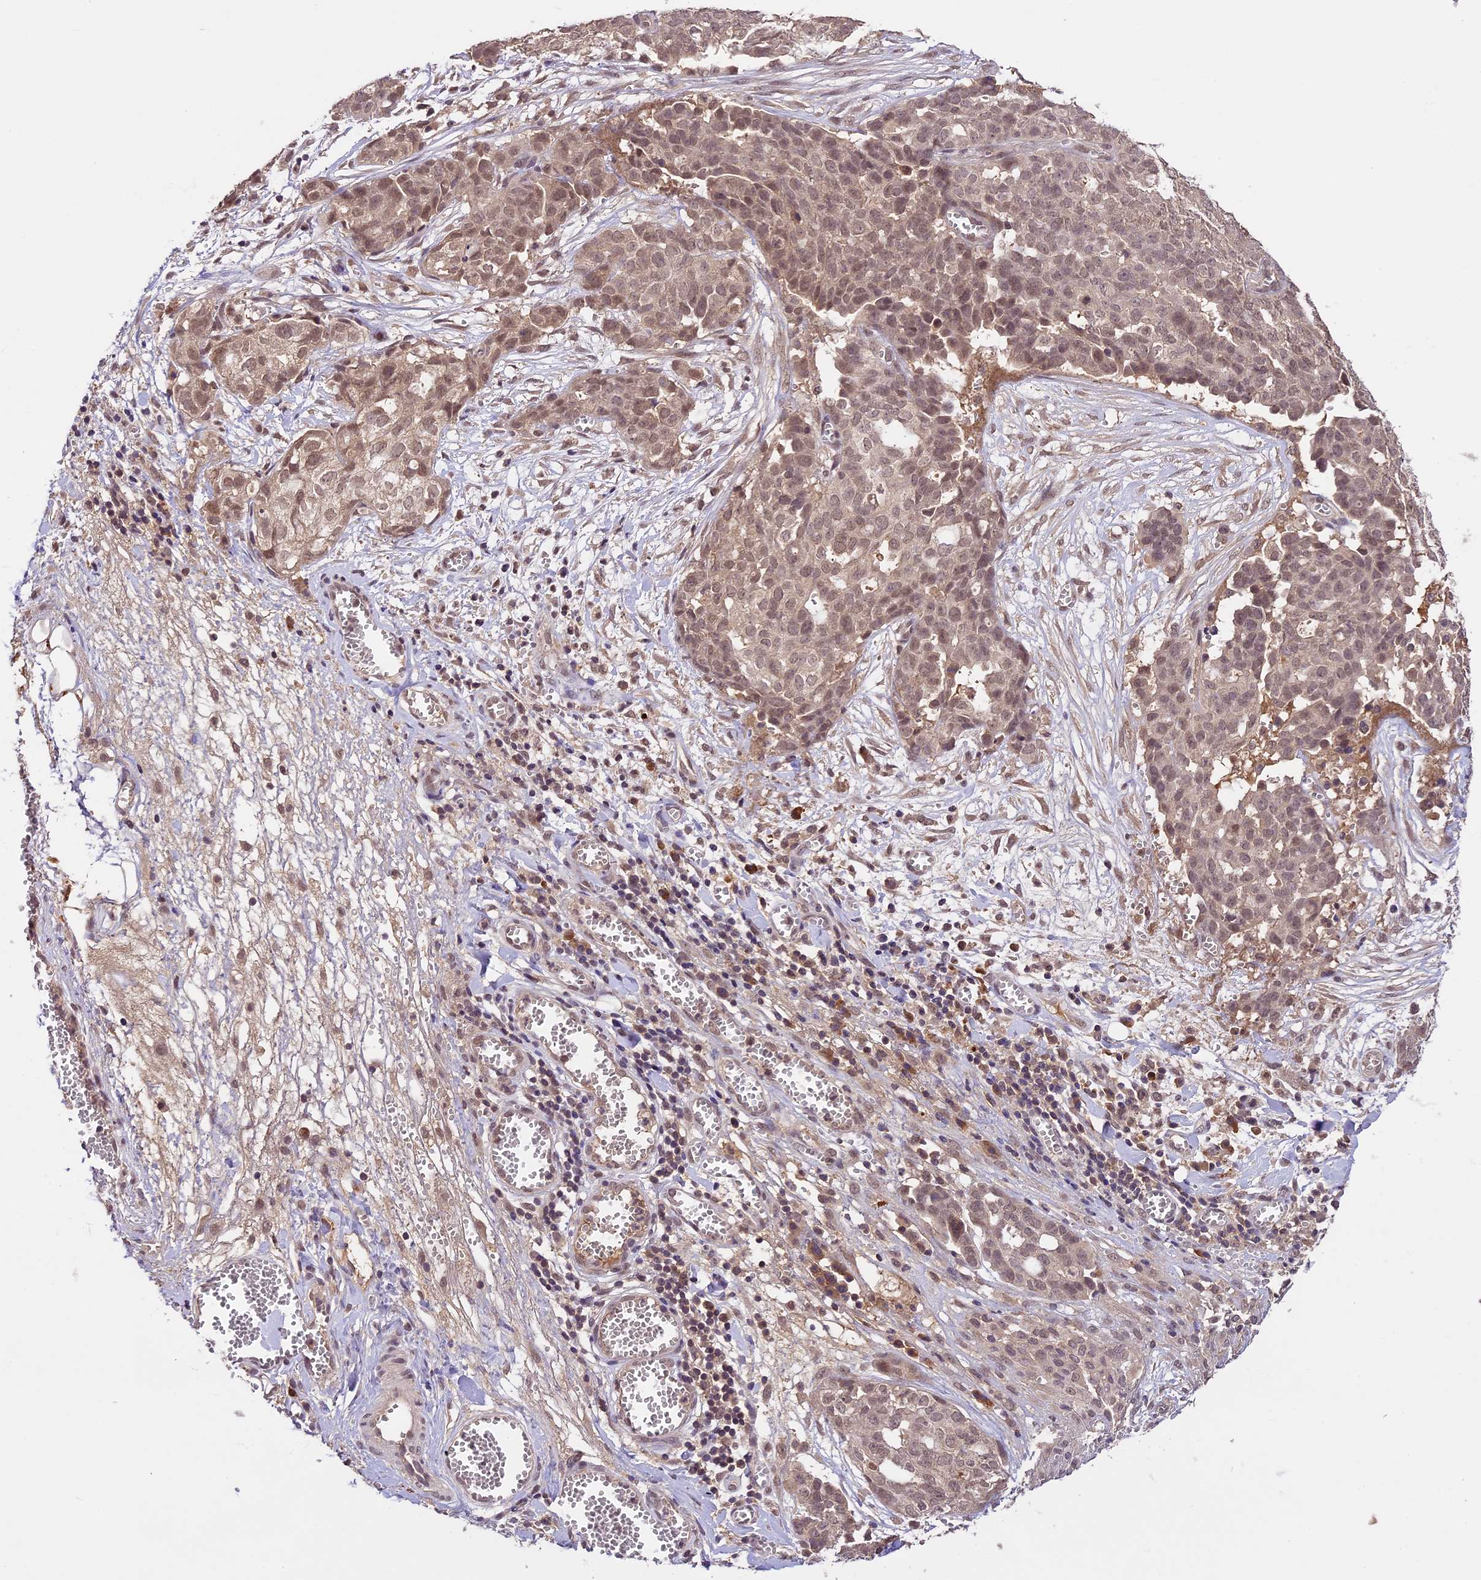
{"staining": {"intensity": "weak", "quantity": "25%-75%", "location": "nuclear"}, "tissue": "ovarian cancer", "cell_type": "Tumor cells", "image_type": "cancer", "snomed": [{"axis": "morphology", "description": "Cystadenocarcinoma, serous, NOS"}, {"axis": "topography", "description": "Soft tissue"}, {"axis": "topography", "description": "Ovary"}], "caption": "Immunohistochemistry (IHC) (DAB (3,3'-diaminobenzidine)) staining of serous cystadenocarcinoma (ovarian) shows weak nuclear protein positivity in approximately 25%-75% of tumor cells.", "gene": "ATP10A", "patient": {"sex": "female", "age": 57}}